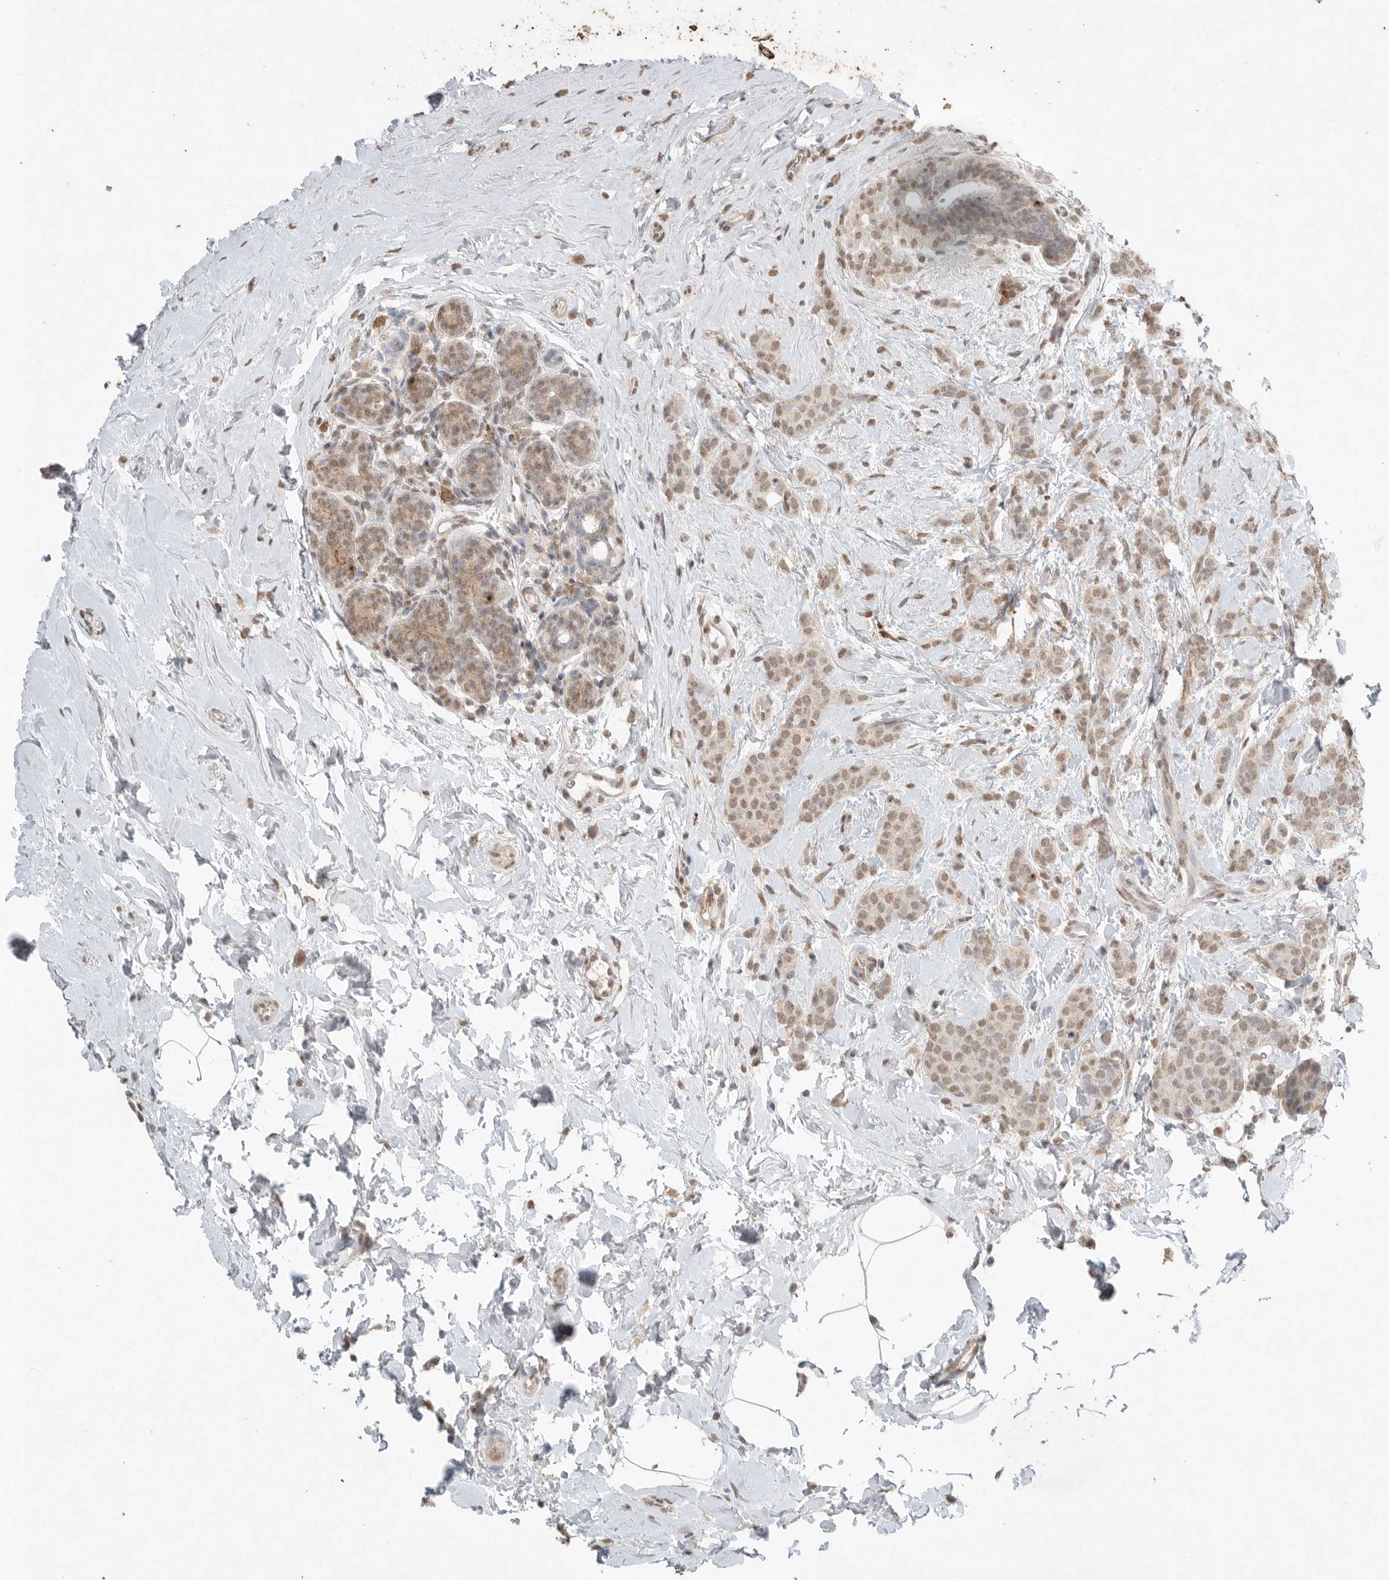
{"staining": {"intensity": "moderate", "quantity": ">75%", "location": "nuclear"}, "tissue": "breast cancer", "cell_type": "Tumor cells", "image_type": "cancer", "snomed": [{"axis": "morphology", "description": "Lobular carcinoma, in situ"}, {"axis": "morphology", "description": "Lobular carcinoma"}, {"axis": "topography", "description": "Breast"}], "caption": "The micrograph reveals a brown stain indicating the presence of a protein in the nuclear of tumor cells in breast lobular carcinoma in situ.", "gene": "KLK5", "patient": {"sex": "female", "age": 41}}